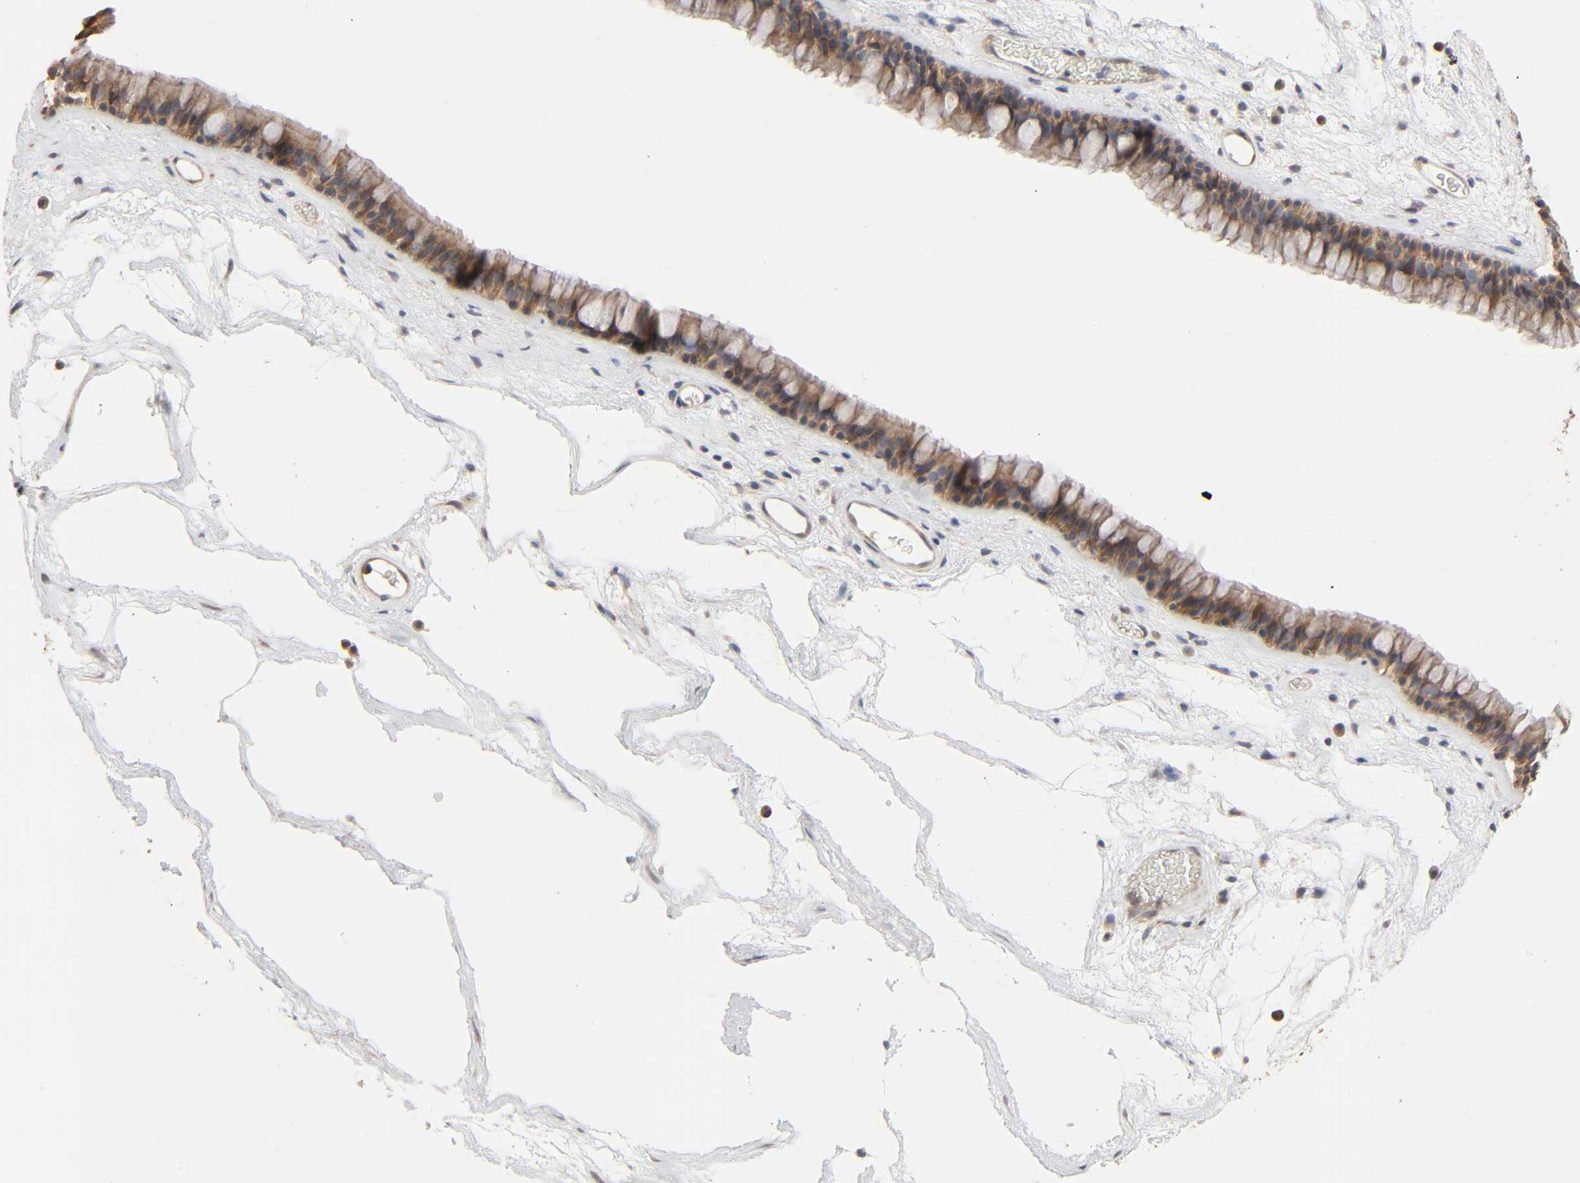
{"staining": {"intensity": "moderate", "quantity": ">75%", "location": "cytoplasmic/membranous"}, "tissue": "nasopharynx", "cell_type": "Respiratory epithelial cells", "image_type": "normal", "snomed": [{"axis": "morphology", "description": "Normal tissue, NOS"}, {"axis": "morphology", "description": "Inflammation, NOS"}, {"axis": "topography", "description": "Nasopharynx"}], "caption": "A micrograph of human nasopharynx stained for a protein demonstrates moderate cytoplasmic/membranous brown staining in respiratory epithelial cells. (Stains: DAB (3,3'-diaminobenzidine) in brown, nuclei in blue, Microscopy: brightfield microscopy at high magnification).", "gene": "NDRG2", "patient": {"sex": "male", "age": 48}}